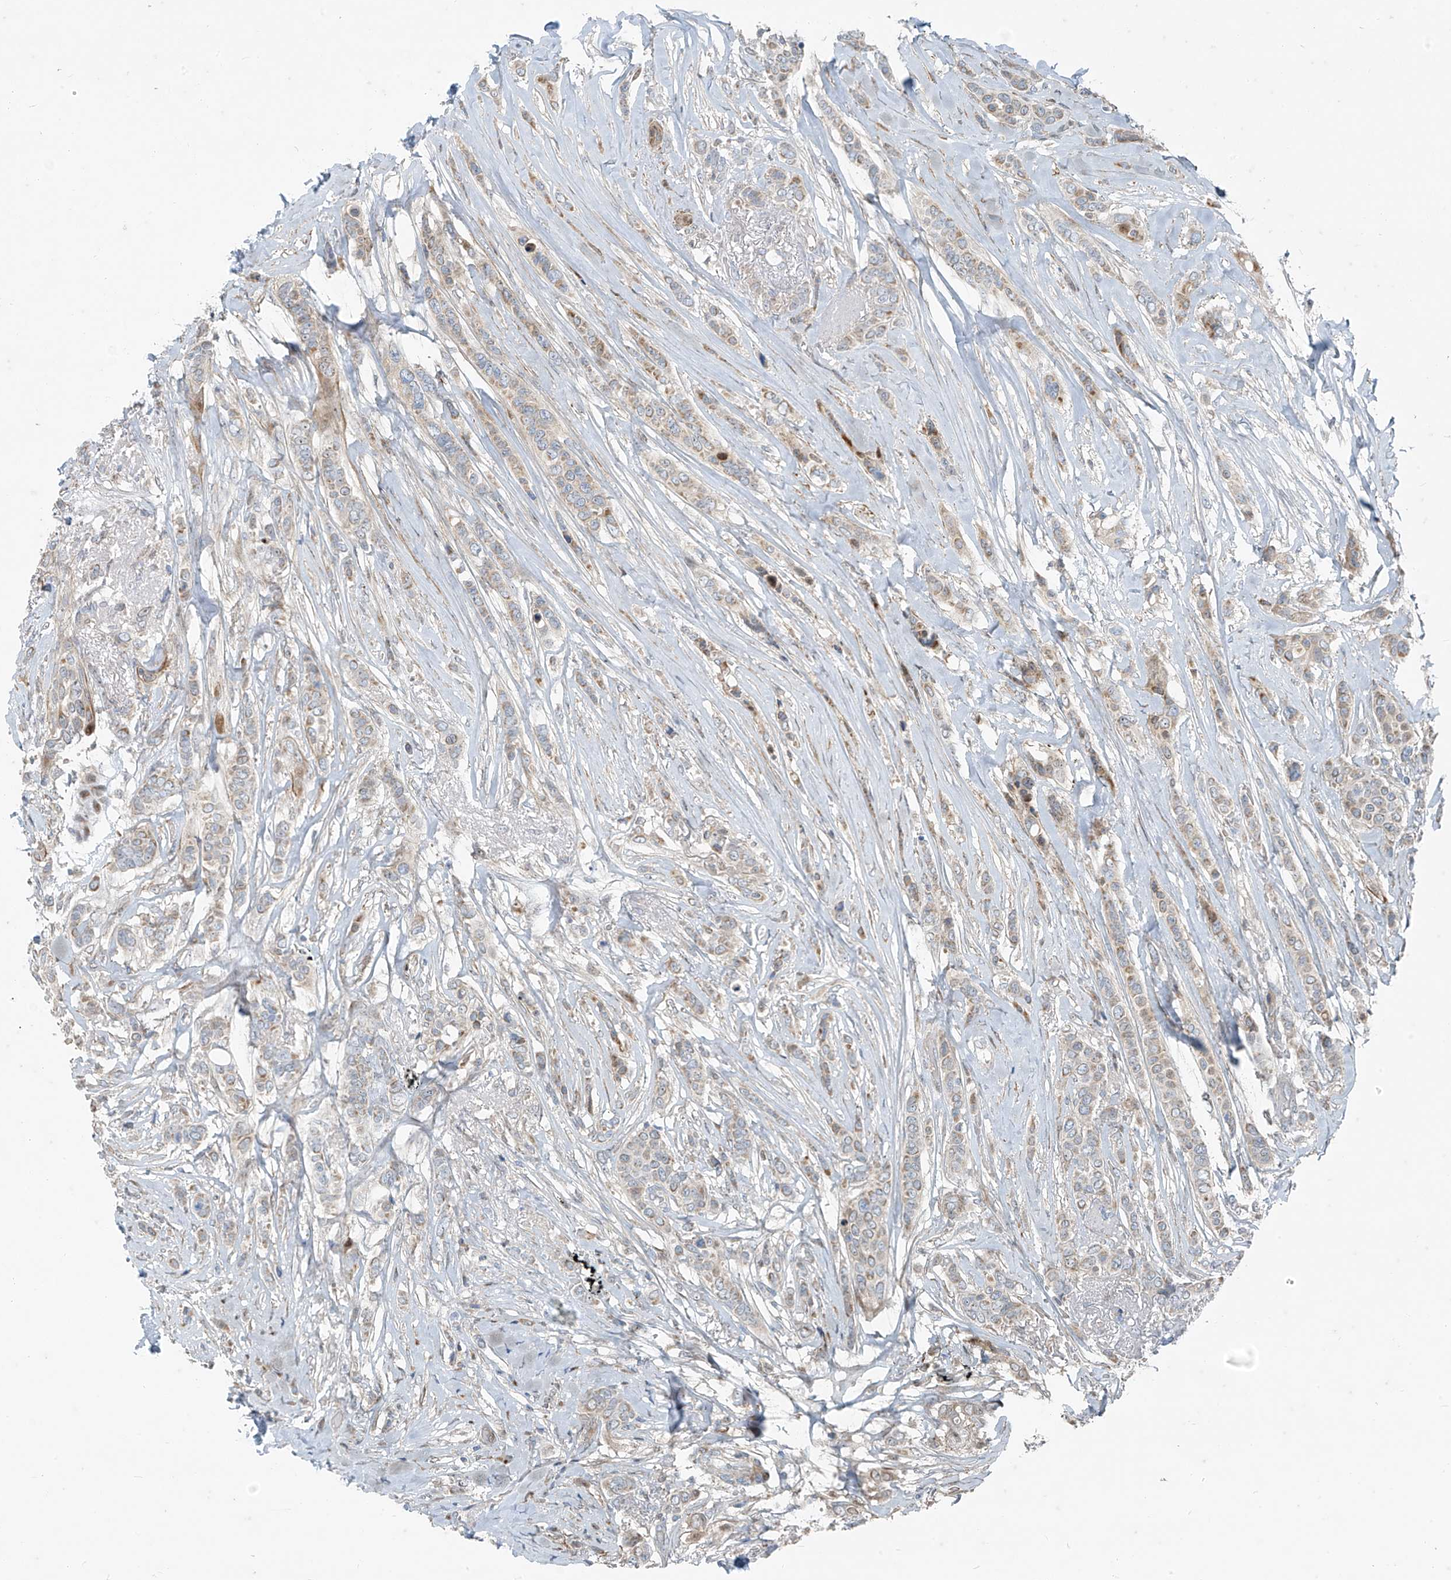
{"staining": {"intensity": "moderate", "quantity": "<25%", "location": "cytoplasmic/membranous"}, "tissue": "breast cancer", "cell_type": "Tumor cells", "image_type": "cancer", "snomed": [{"axis": "morphology", "description": "Lobular carcinoma"}, {"axis": "topography", "description": "Breast"}], "caption": "Moderate cytoplasmic/membranous positivity for a protein is appreciated in about <25% of tumor cells of lobular carcinoma (breast) using immunohistochemistry (IHC).", "gene": "PPCS", "patient": {"sex": "female", "age": 51}}